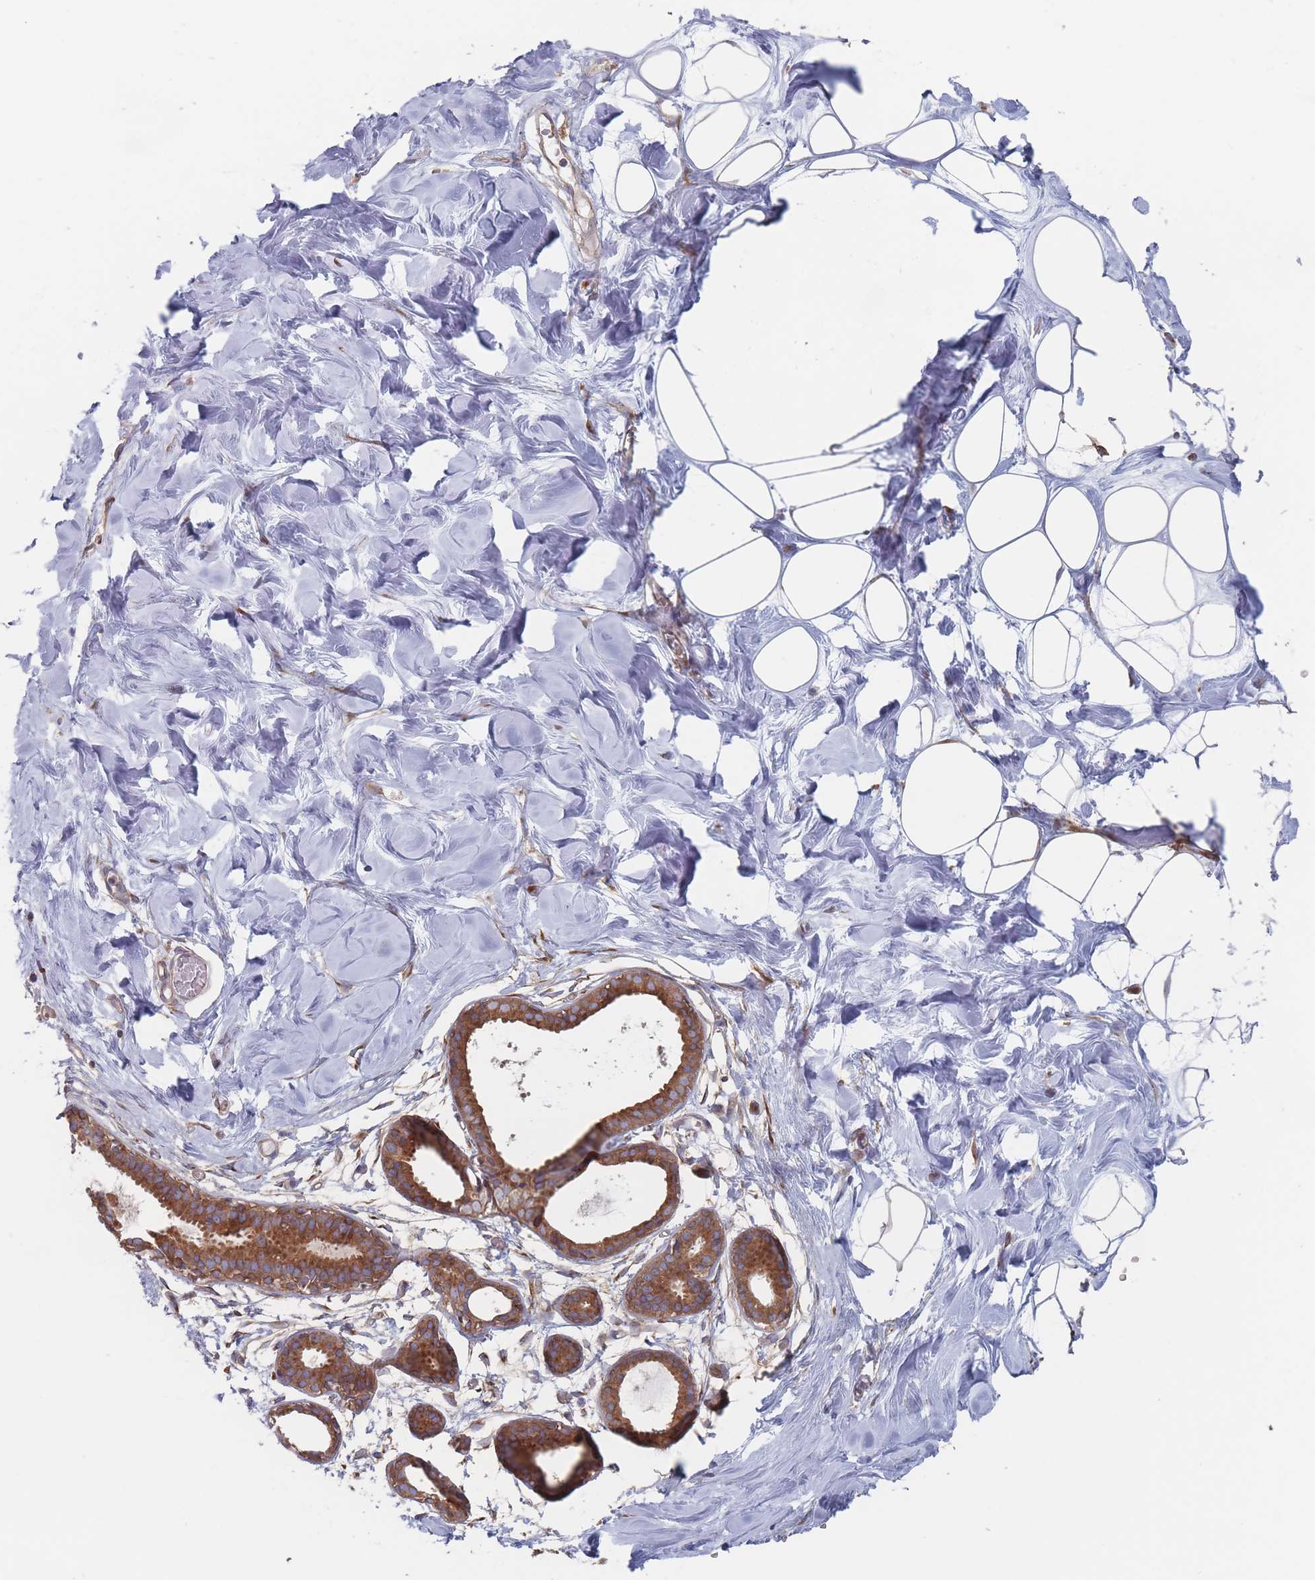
{"staining": {"intensity": "moderate", "quantity": "<25%", "location": "cytoplasmic/membranous"}, "tissue": "breast", "cell_type": "Adipocytes", "image_type": "normal", "snomed": [{"axis": "morphology", "description": "Normal tissue, NOS"}, {"axis": "topography", "description": "Breast"}], "caption": "Unremarkable breast reveals moderate cytoplasmic/membranous positivity in about <25% of adipocytes Immunohistochemistry (ihc) stains the protein in brown and the nuclei are stained blue..", "gene": "KDSR", "patient": {"sex": "female", "age": 27}}